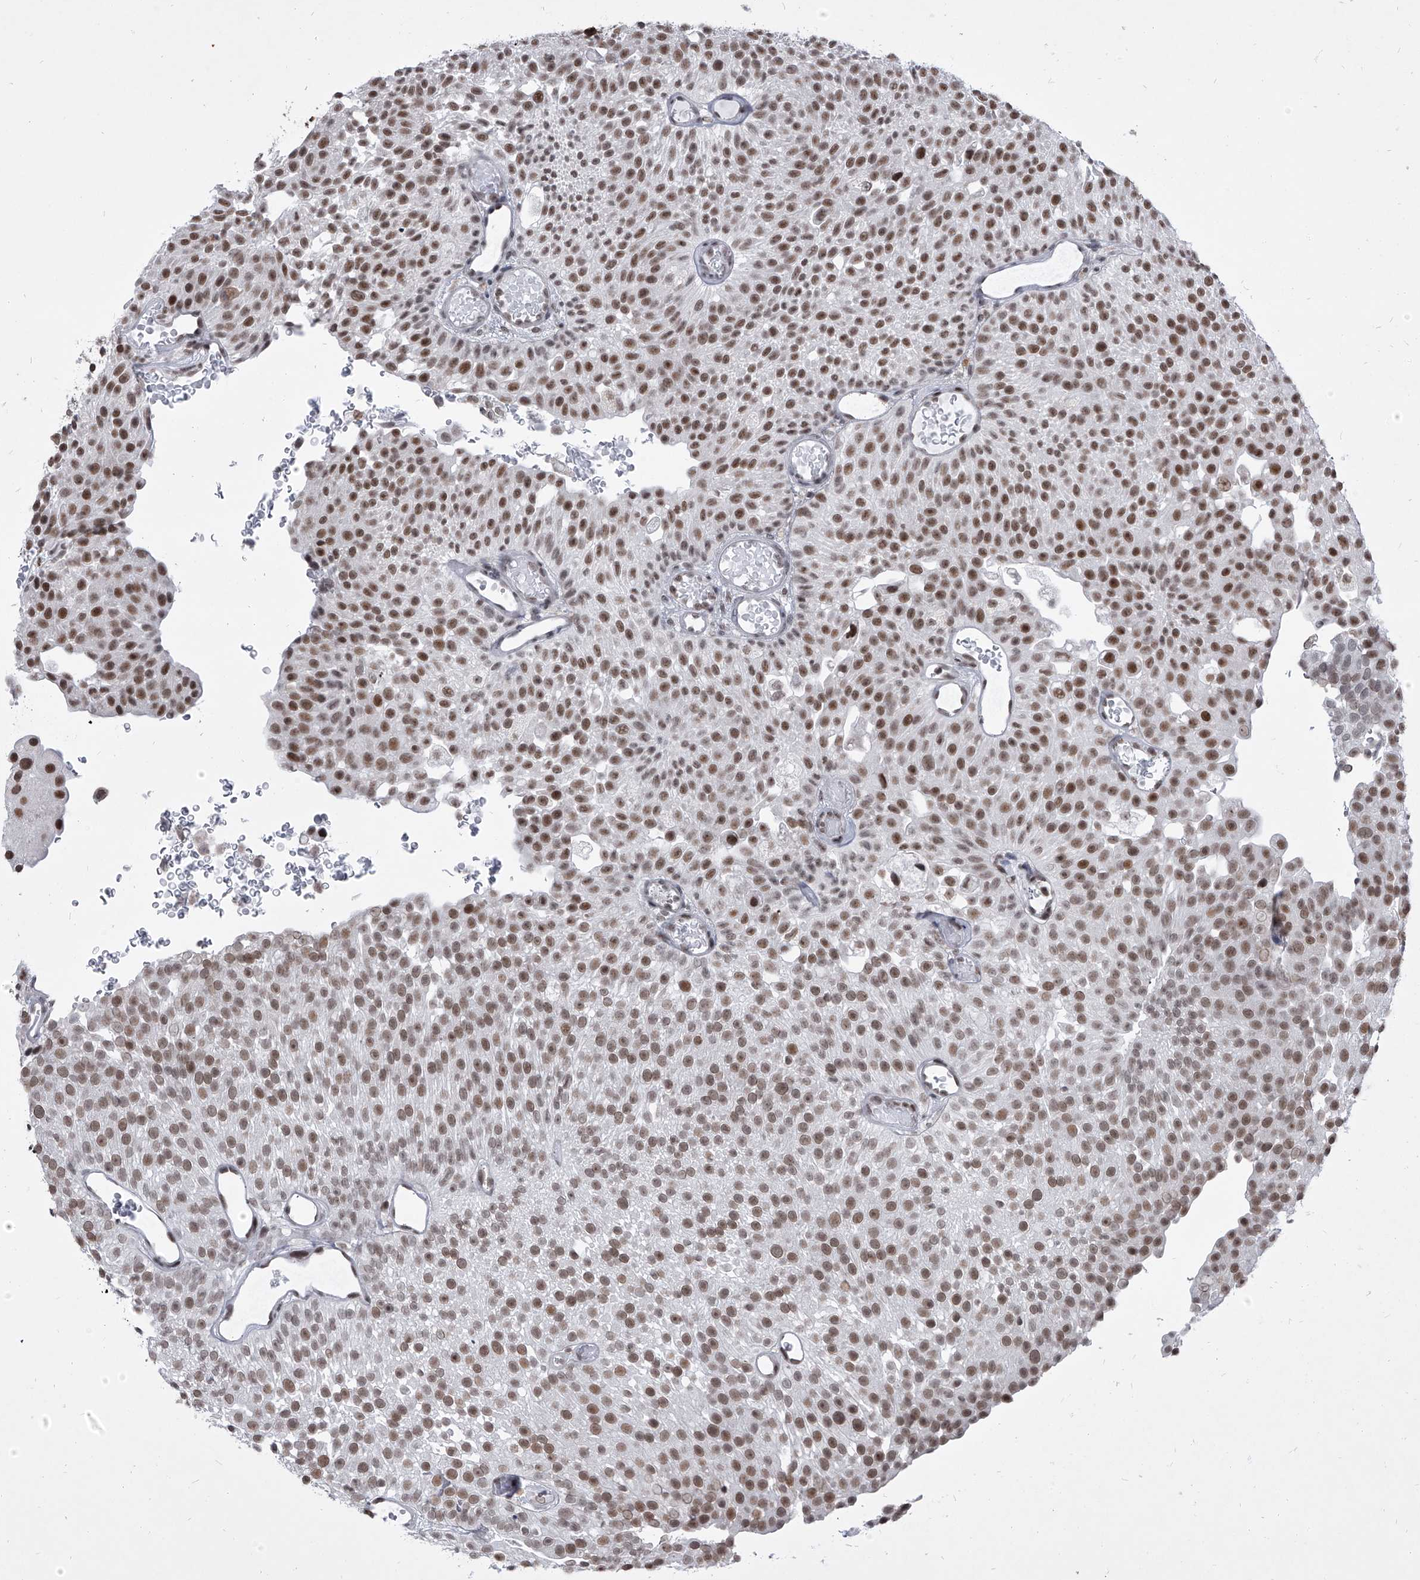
{"staining": {"intensity": "moderate", "quantity": ">75%", "location": "nuclear"}, "tissue": "urothelial cancer", "cell_type": "Tumor cells", "image_type": "cancer", "snomed": [{"axis": "morphology", "description": "Urothelial carcinoma, Low grade"}, {"axis": "topography", "description": "Urinary bladder"}], "caption": "A brown stain highlights moderate nuclear staining of a protein in urothelial cancer tumor cells. (Stains: DAB in brown, nuclei in blue, Microscopy: brightfield microscopy at high magnification).", "gene": "PPIL4", "patient": {"sex": "male", "age": 78}}